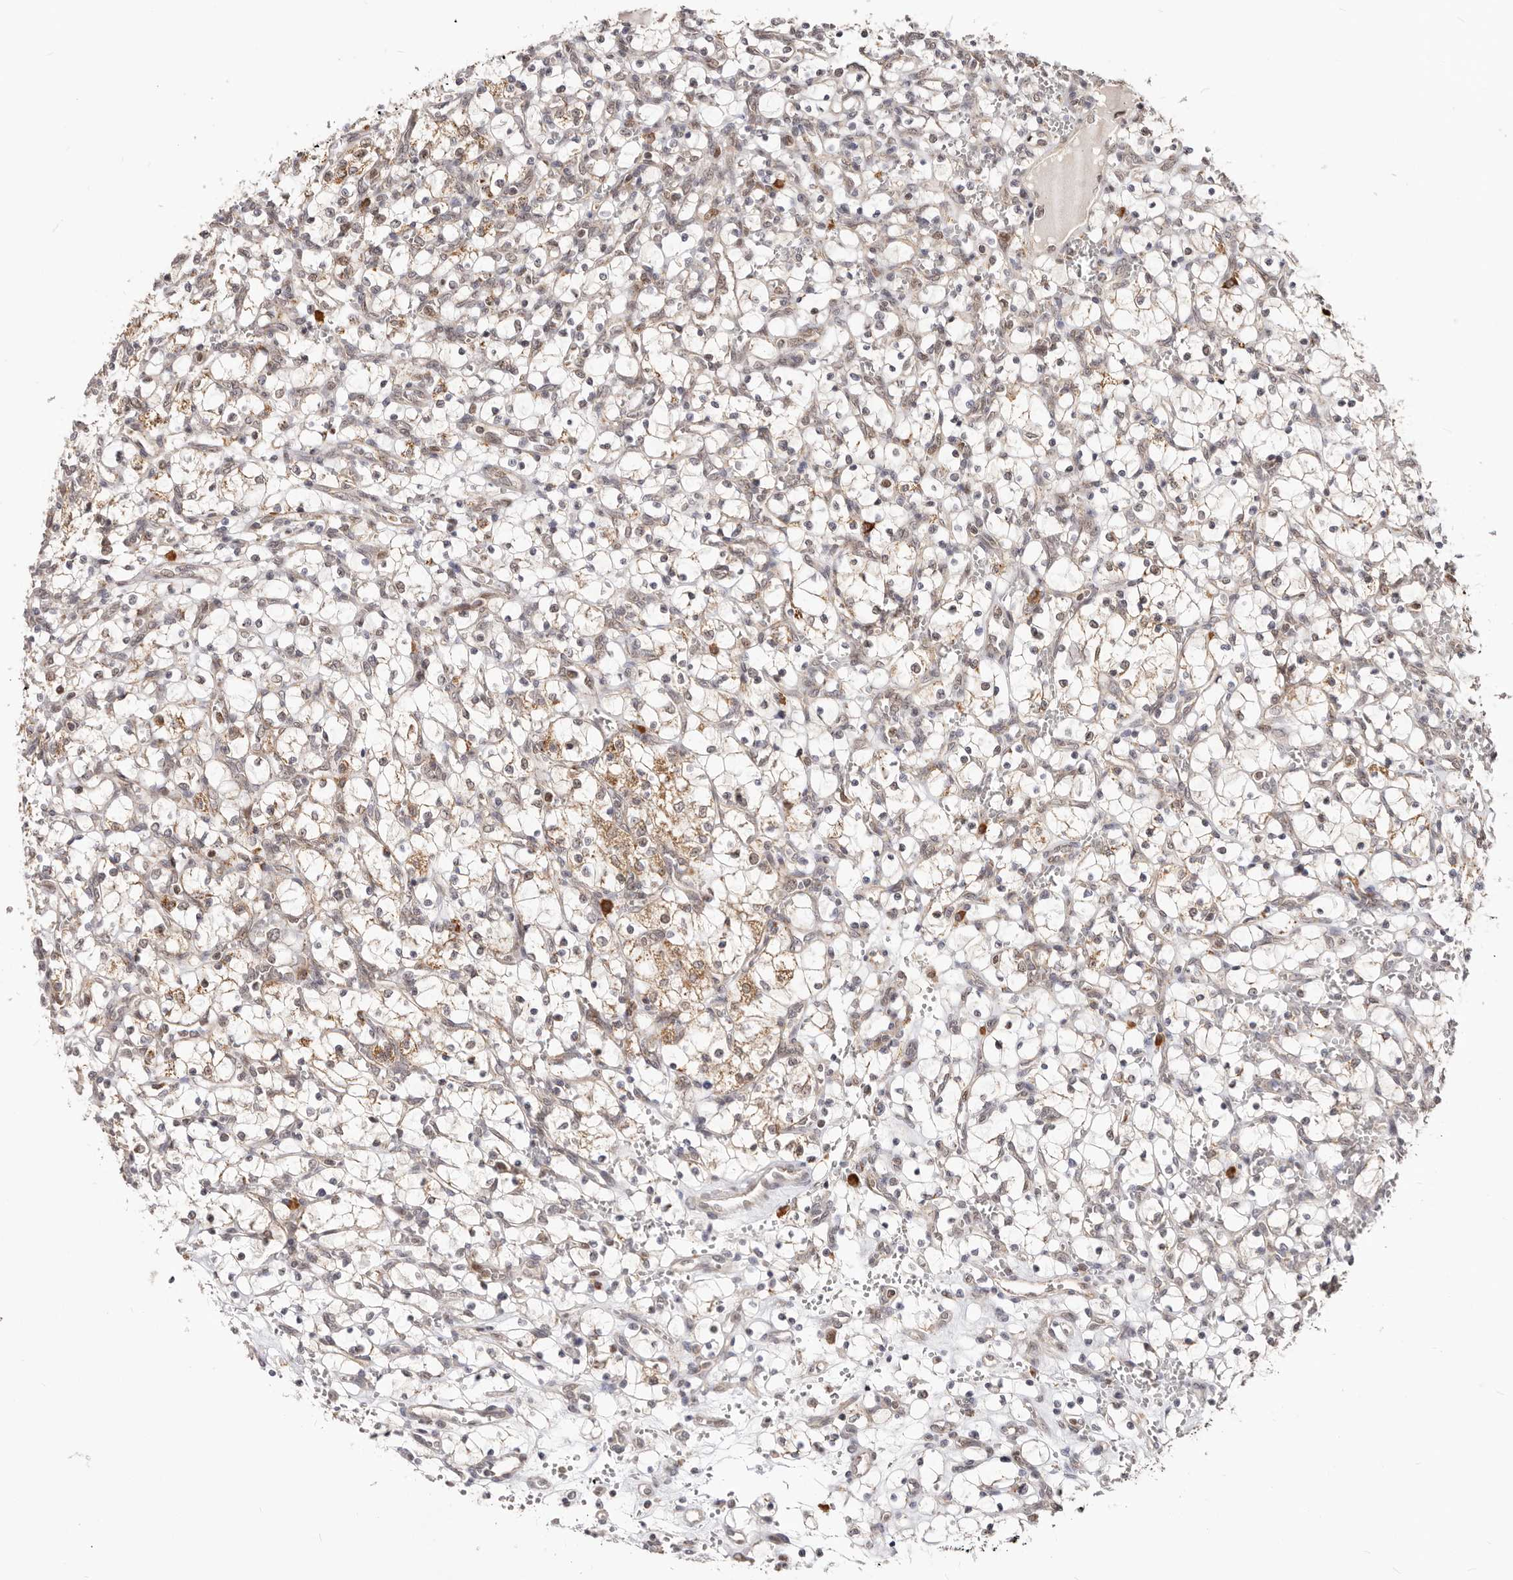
{"staining": {"intensity": "weak", "quantity": "<25%", "location": "cytoplasmic/membranous"}, "tissue": "renal cancer", "cell_type": "Tumor cells", "image_type": "cancer", "snomed": [{"axis": "morphology", "description": "Adenocarcinoma, NOS"}, {"axis": "topography", "description": "Kidney"}], "caption": "Renal cancer (adenocarcinoma) was stained to show a protein in brown. There is no significant staining in tumor cells.", "gene": "SEC14L1", "patient": {"sex": "female", "age": 69}}